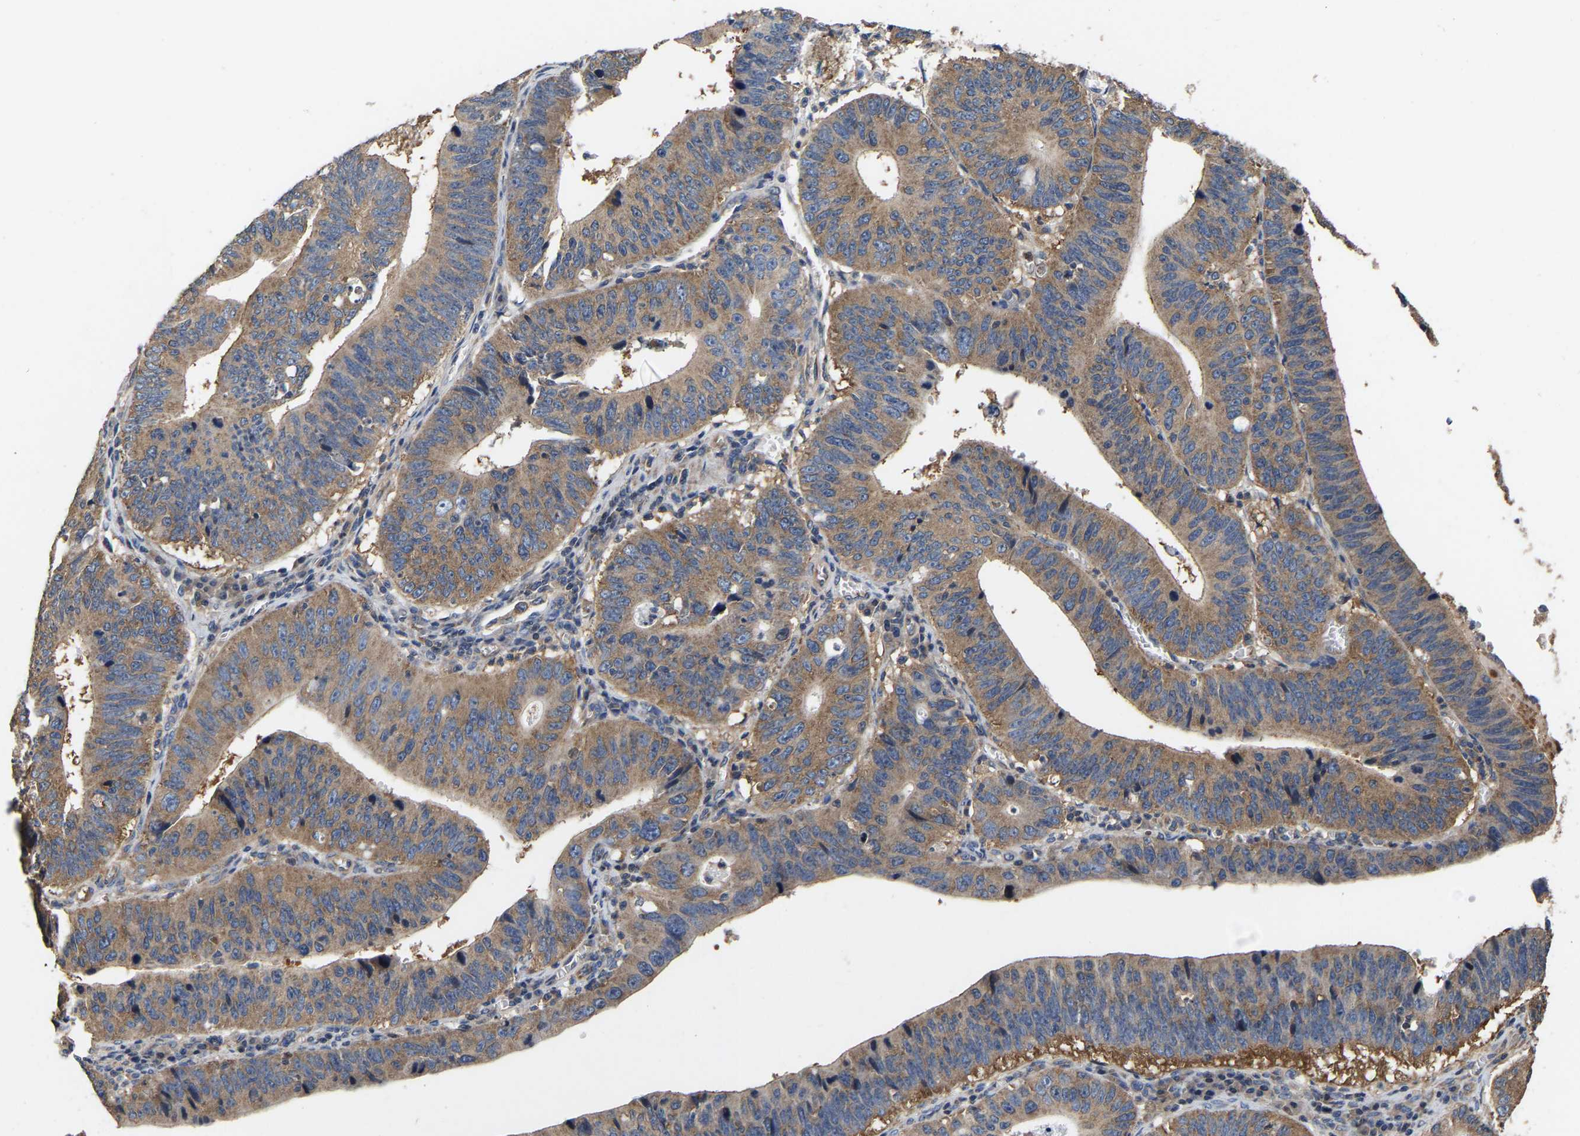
{"staining": {"intensity": "moderate", "quantity": ">75%", "location": "cytoplasmic/membranous"}, "tissue": "stomach cancer", "cell_type": "Tumor cells", "image_type": "cancer", "snomed": [{"axis": "morphology", "description": "Adenocarcinoma, NOS"}, {"axis": "topography", "description": "Stomach"}], "caption": "Moderate cytoplasmic/membranous positivity is appreciated in about >75% of tumor cells in adenocarcinoma (stomach).", "gene": "AIMP2", "patient": {"sex": "male", "age": 59}}